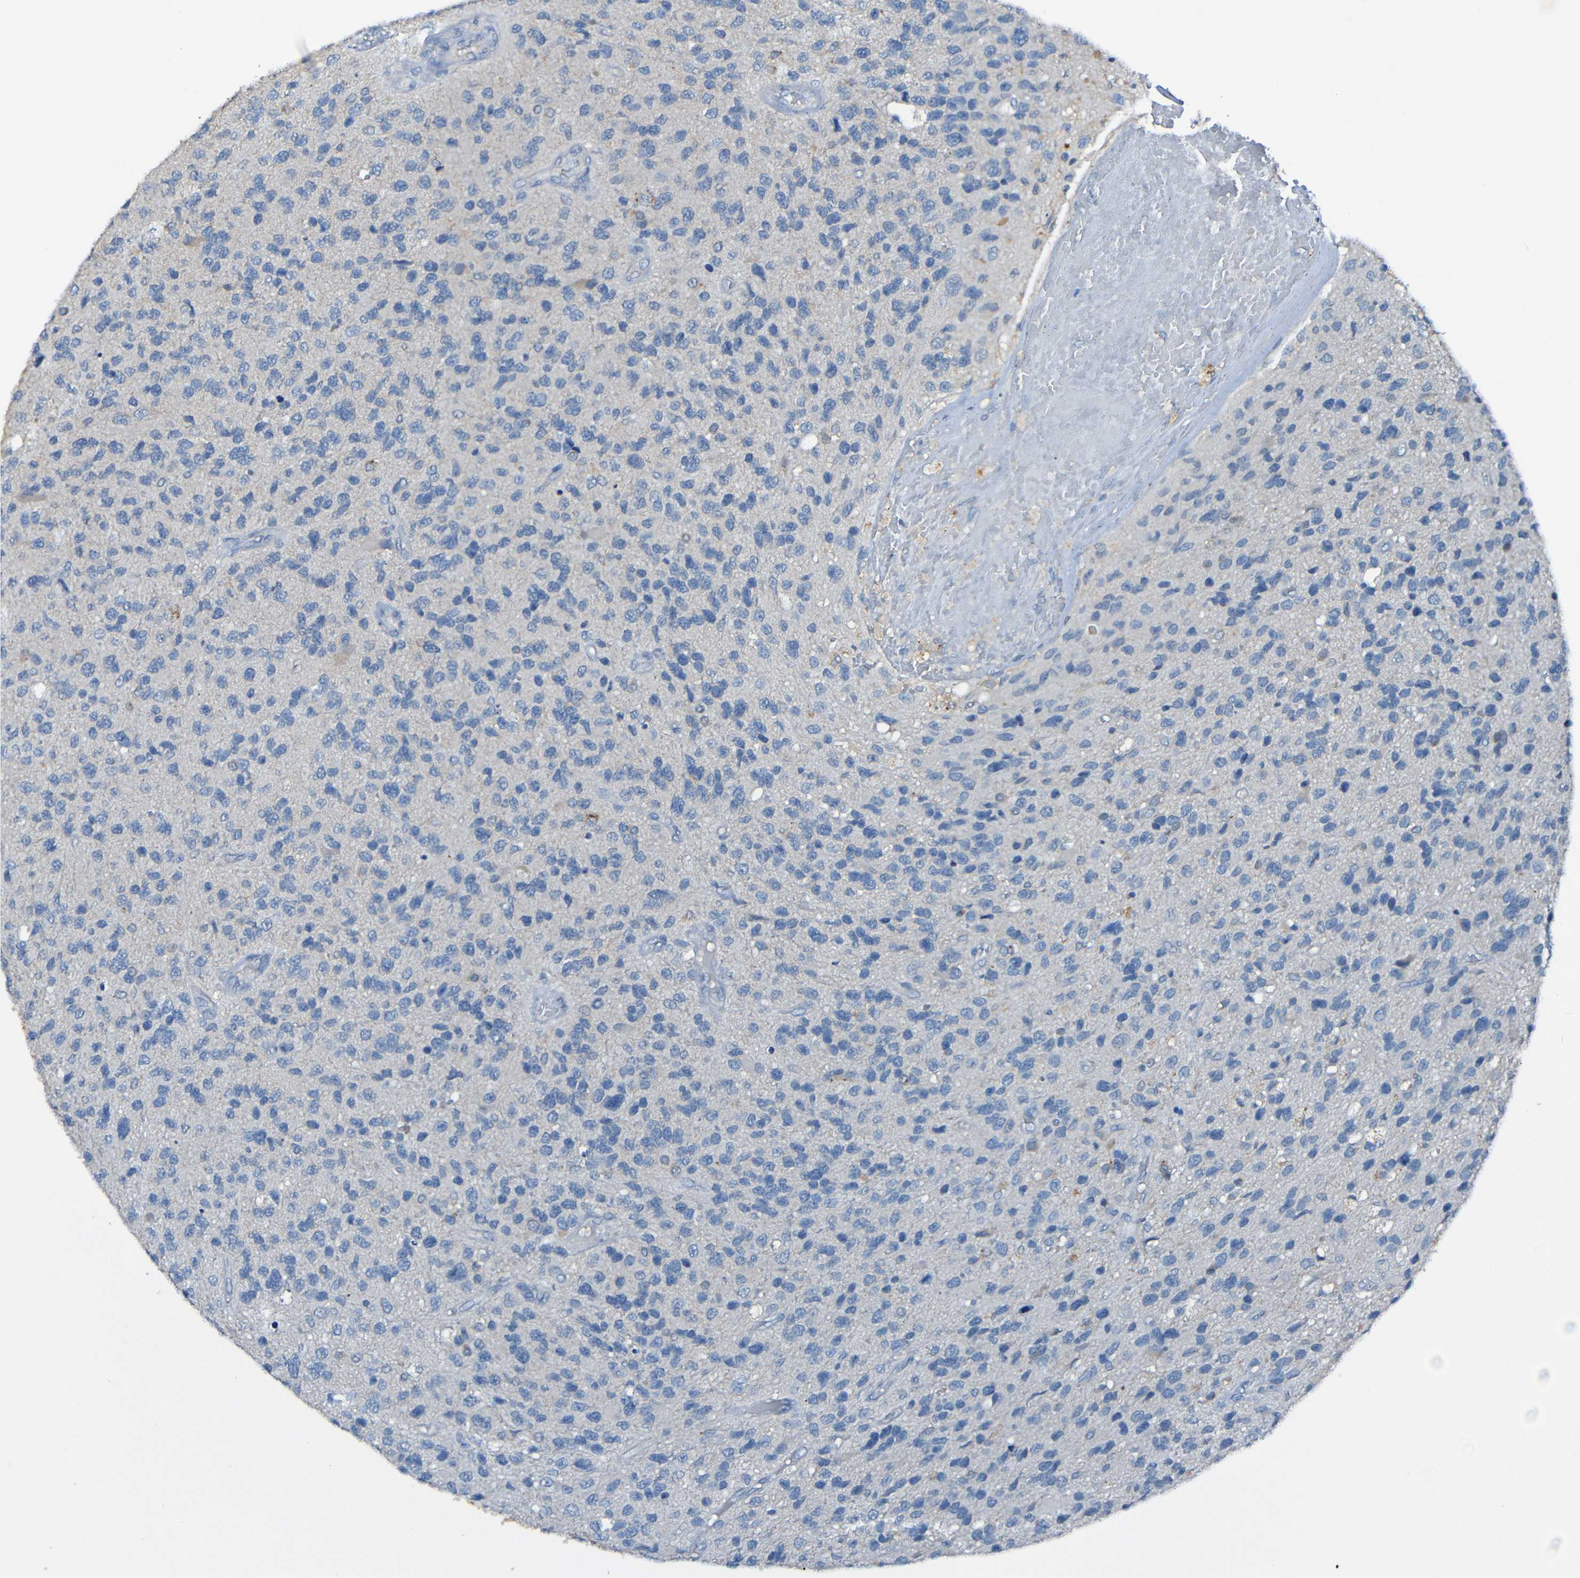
{"staining": {"intensity": "negative", "quantity": "none", "location": "none"}, "tissue": "glioma", "cell_type": "Tumor cells", "image_type": "cancer", "snomed": [{"axis": "morphology", "description": "Glioma, malignant, High grade"}, {"axis": "topography", "description": "Brain"}], "caption": "DAB immunohistochemical staining of human malignant glioma (high-grade) reveals no significant staining in tumor cells. (IHC, brightfield microscopy, high magnification).", "gene": "LRRC70", "patient": {"sex": "female", "age": 58}}